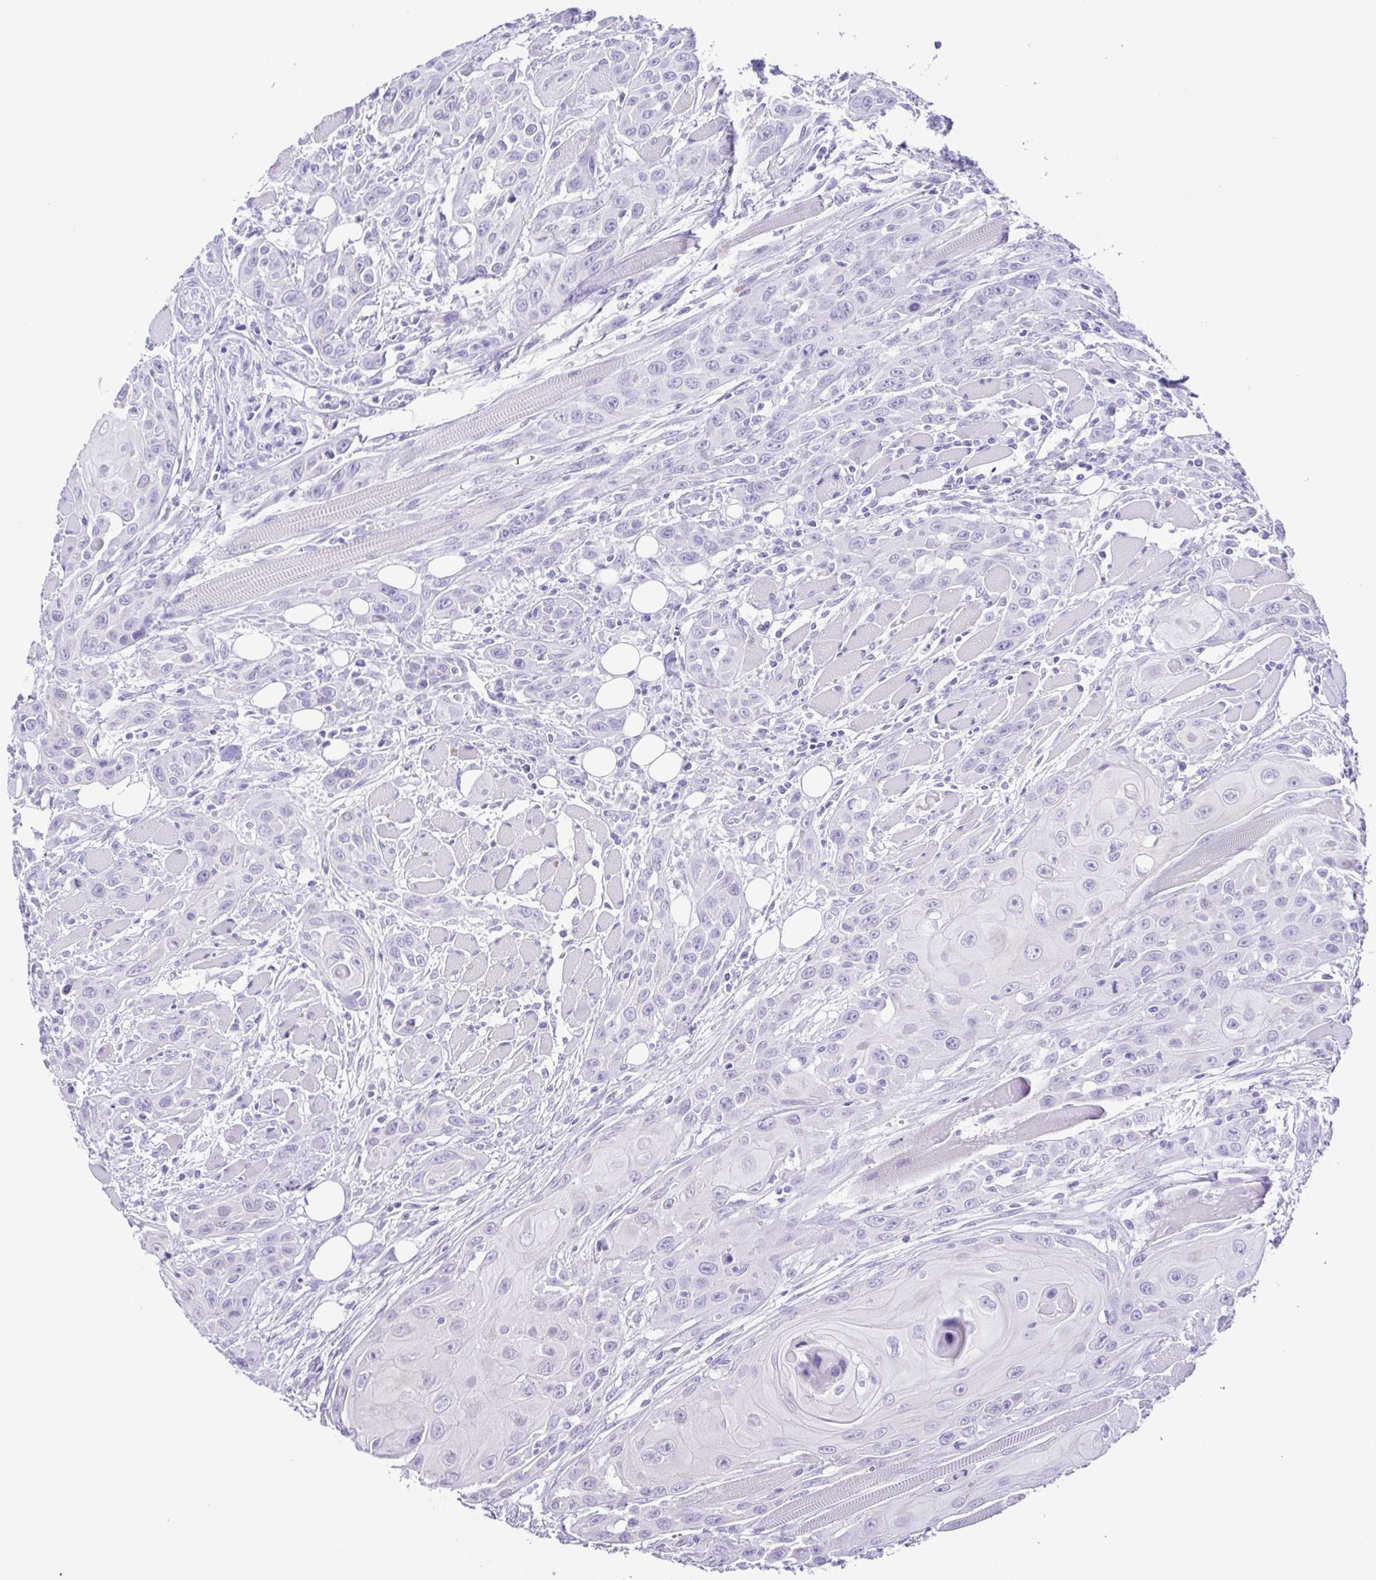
{"staining": {"intensity": "negative", "quantity": "none", "location": "none"}, "tissue": "head and neck cancer", "cell_type": "Tumor cells", "image_type": "cancer", "snomed": [{"axis": "morphology", "description": "Squamous cell carcinoma, NOS"}, {"axis": "topography", "description": "Head-Neck"}], "caption": "This image is of head and neck cancer (squamous cell carcinoma) stained with IHC to label a protein in brown with the nuclei are counter-stained blue. There is no expression in tumor cells.", "gene": "CASP14", "patient": {"sex": "female", "age": 80}}